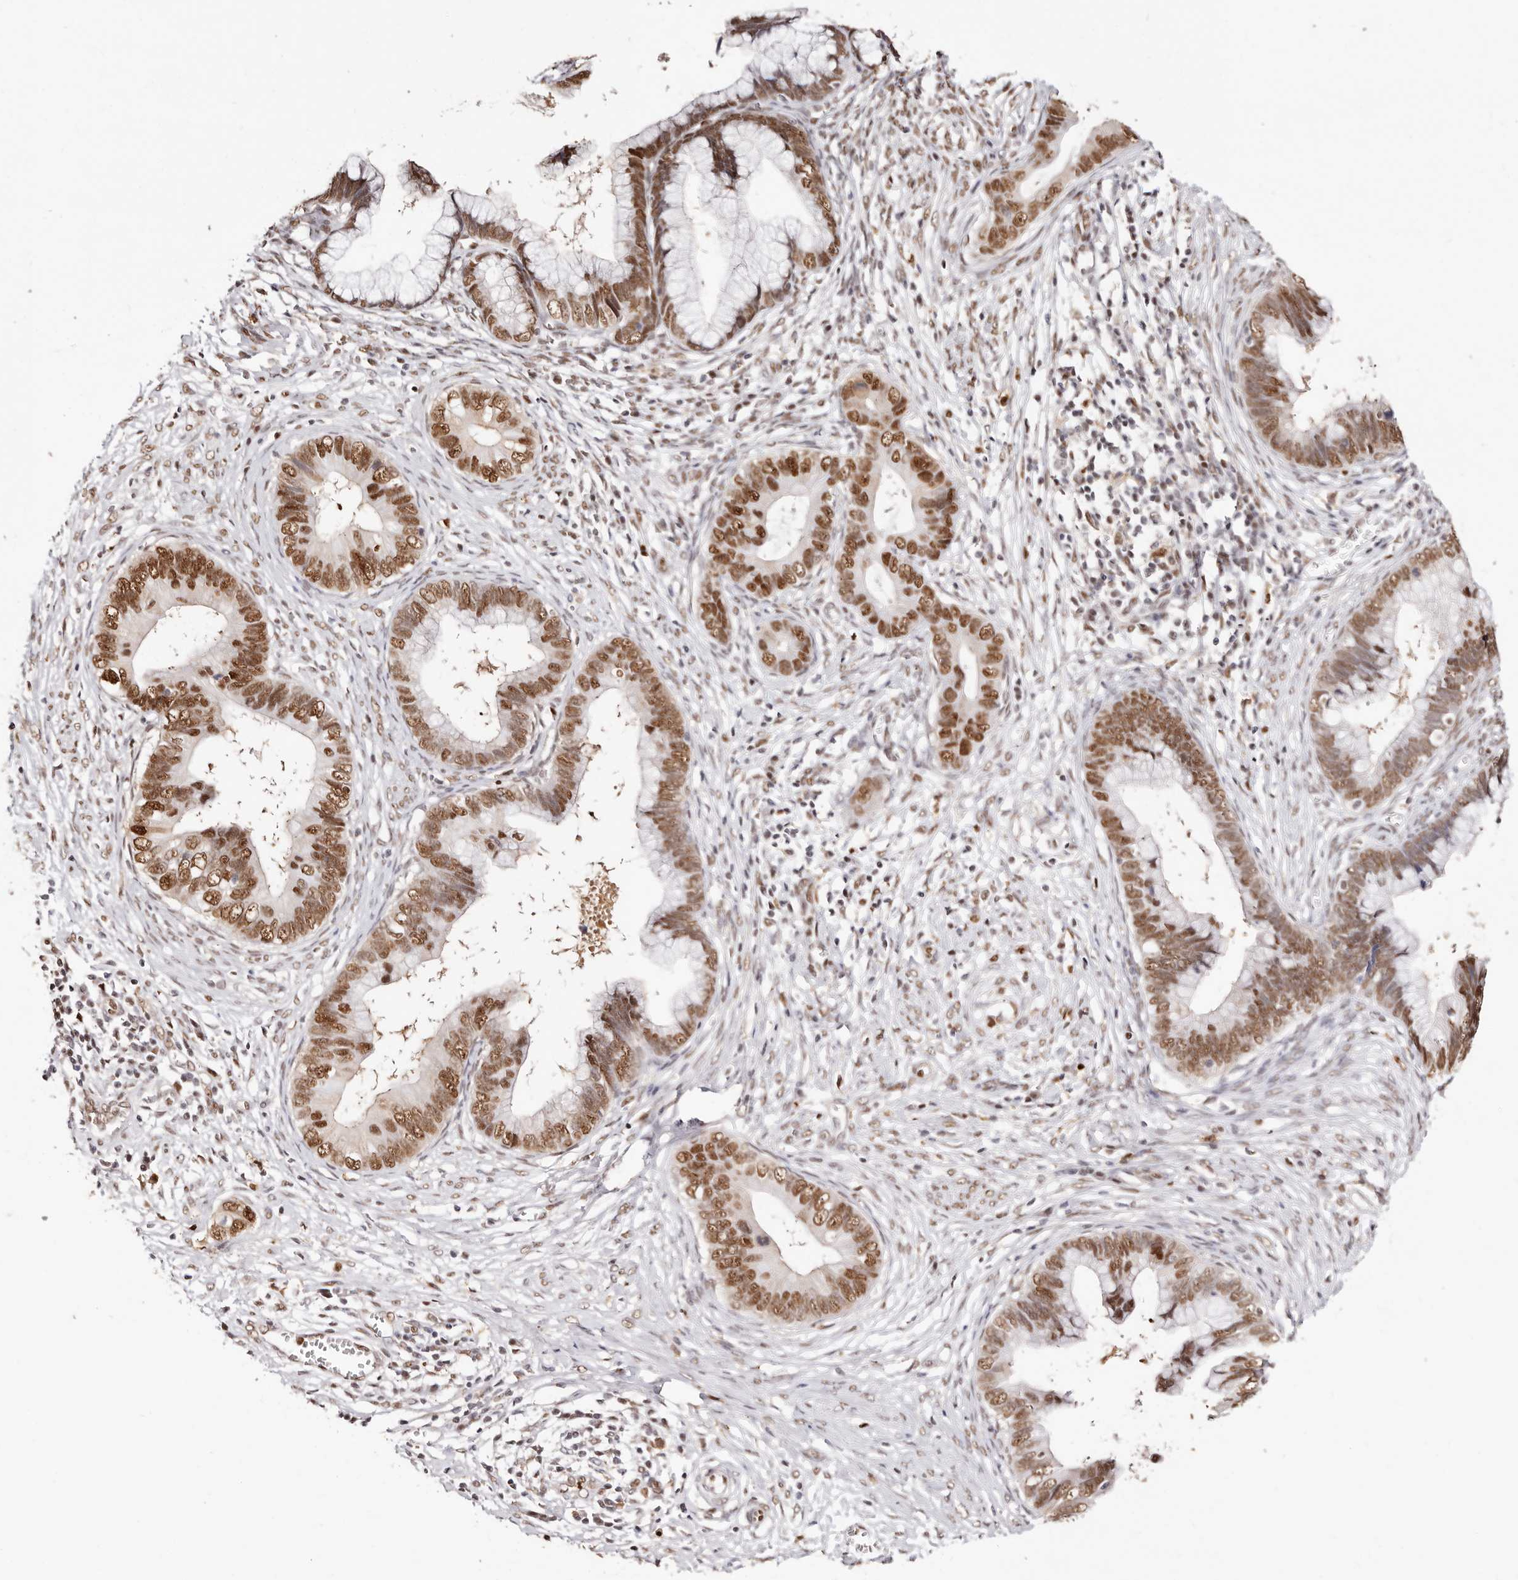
{"staining": {"intensity": "moderate", "quantity": ">75%", "location": "nuclear"}, "tissue": "cervical cancer", "cell_type": "Tumor cells", "image_type": "cancer", "snomed": [{"axis": "morphology", "description": "Adenocarcinoma, NOS"}, {"axis": "topography", "description": "Cervix"}], "caption": "Cervical adenocarcinoma stained with DAB (3,3'-diaminobenzidine) immunohistochemistry (IHC) demonstrates medium levels of moderate nuclear positivity in about >75% of tumor cells. The staining was performed using DAB, with brown indicating positive protein expression. Nuclei are stained blue with hematoxylin.", "gene": "TKT", "patient": {"sex": "female", "age": 44}}